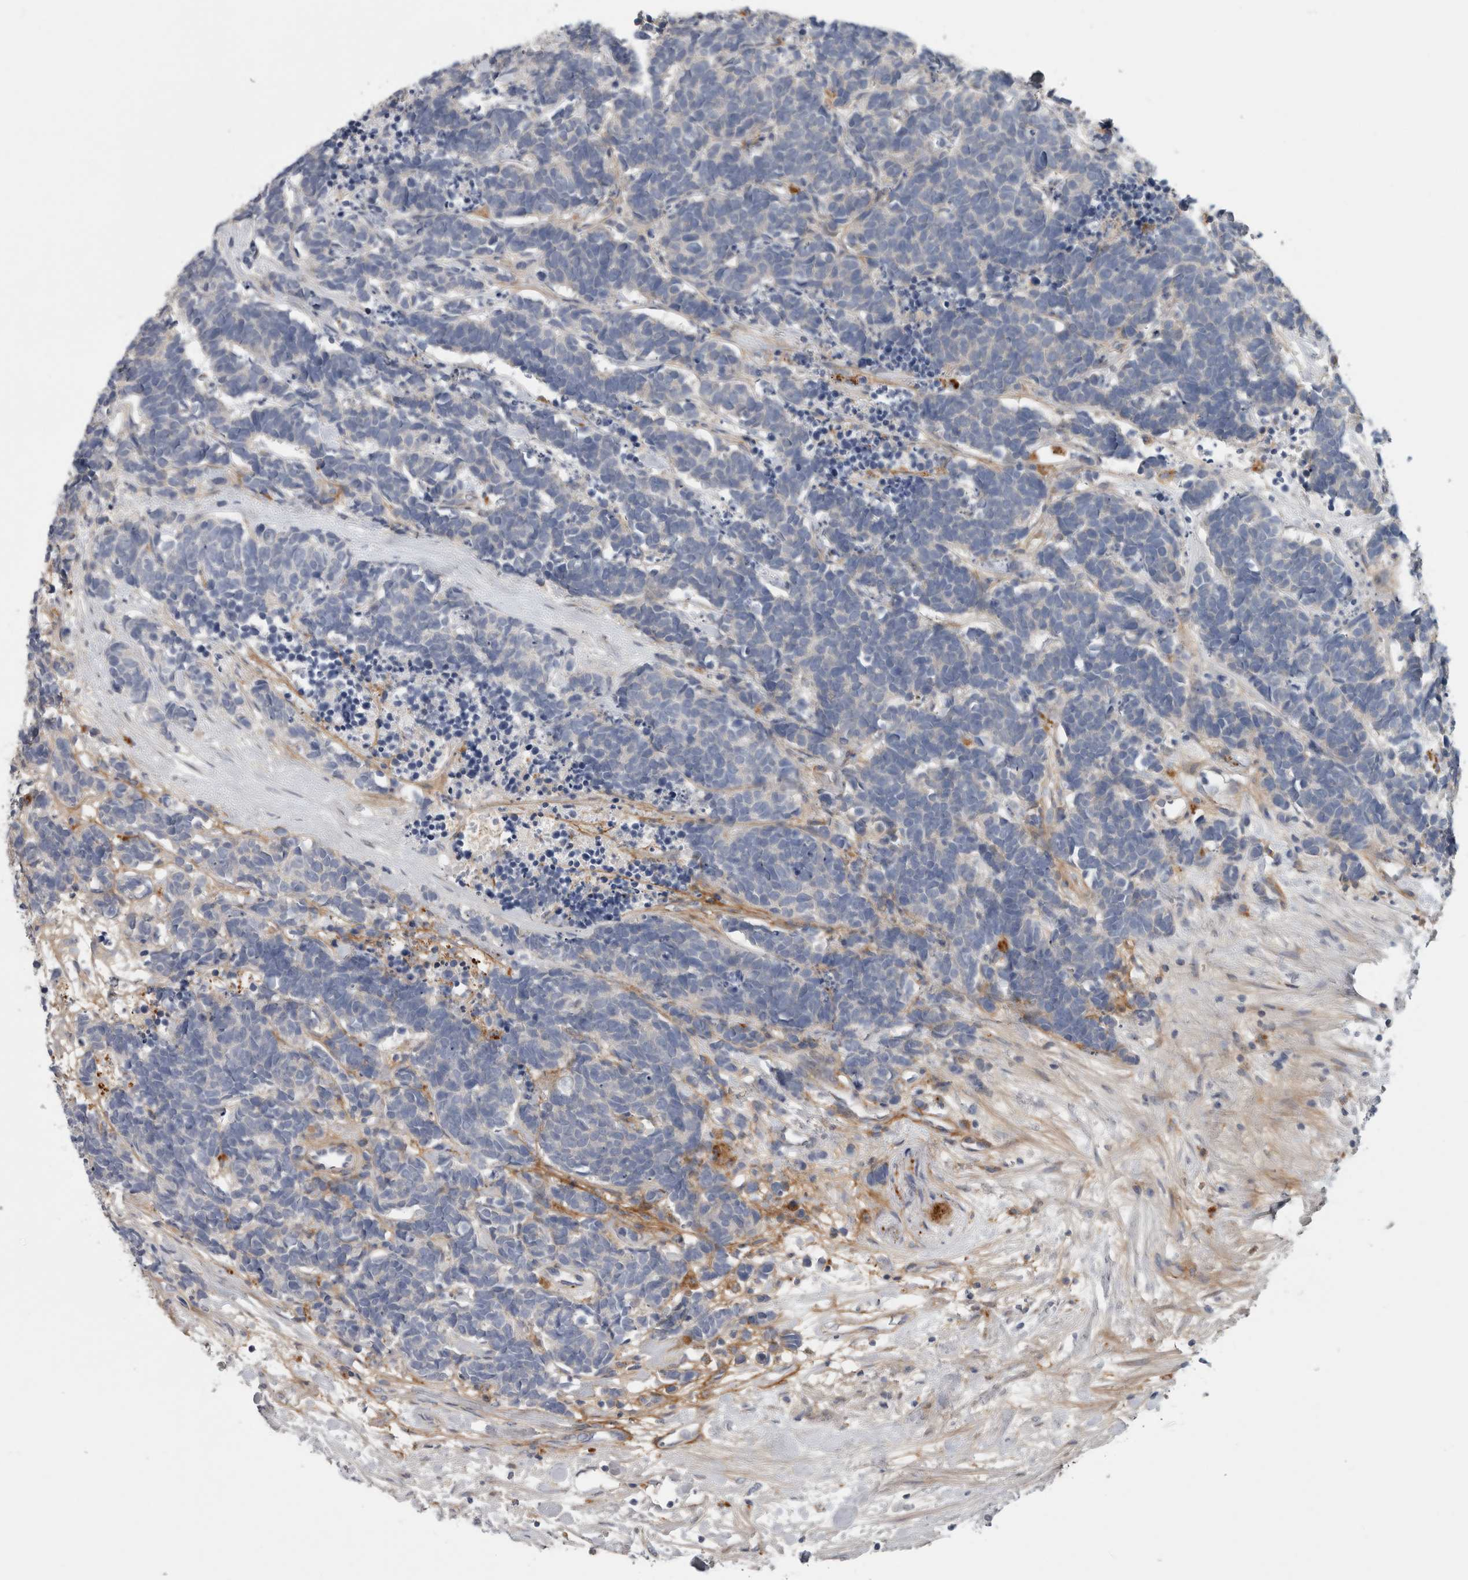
{"staining": {"intensity": "negative", "quantity": "none", "location": "none"}, "tissue": "carcinoid", "cell_type": "Tumor cells", "image_type": "cancer", "snomed": [{"axis": "morphology", "description": "Carcinoma, NOS"}, {"axis": "morphology", "description": "Carcinoid, malignant, NOS"}, {"axis": "topography", "description": "Urinary bladder"}], "caption": "High magnification brightfield microscopy of carcinoma stained with DAB (3,3'-diaminobenzidine) (brown) and counterstained with hematoxylin (blue): tumor cells show no significant positivity. (DAB immunohistochemistry (IHC) visualized using brightfield microscopy, high magnification).", "gene": "ATXN2", "patient": {"sex": "male", "age": 57}}